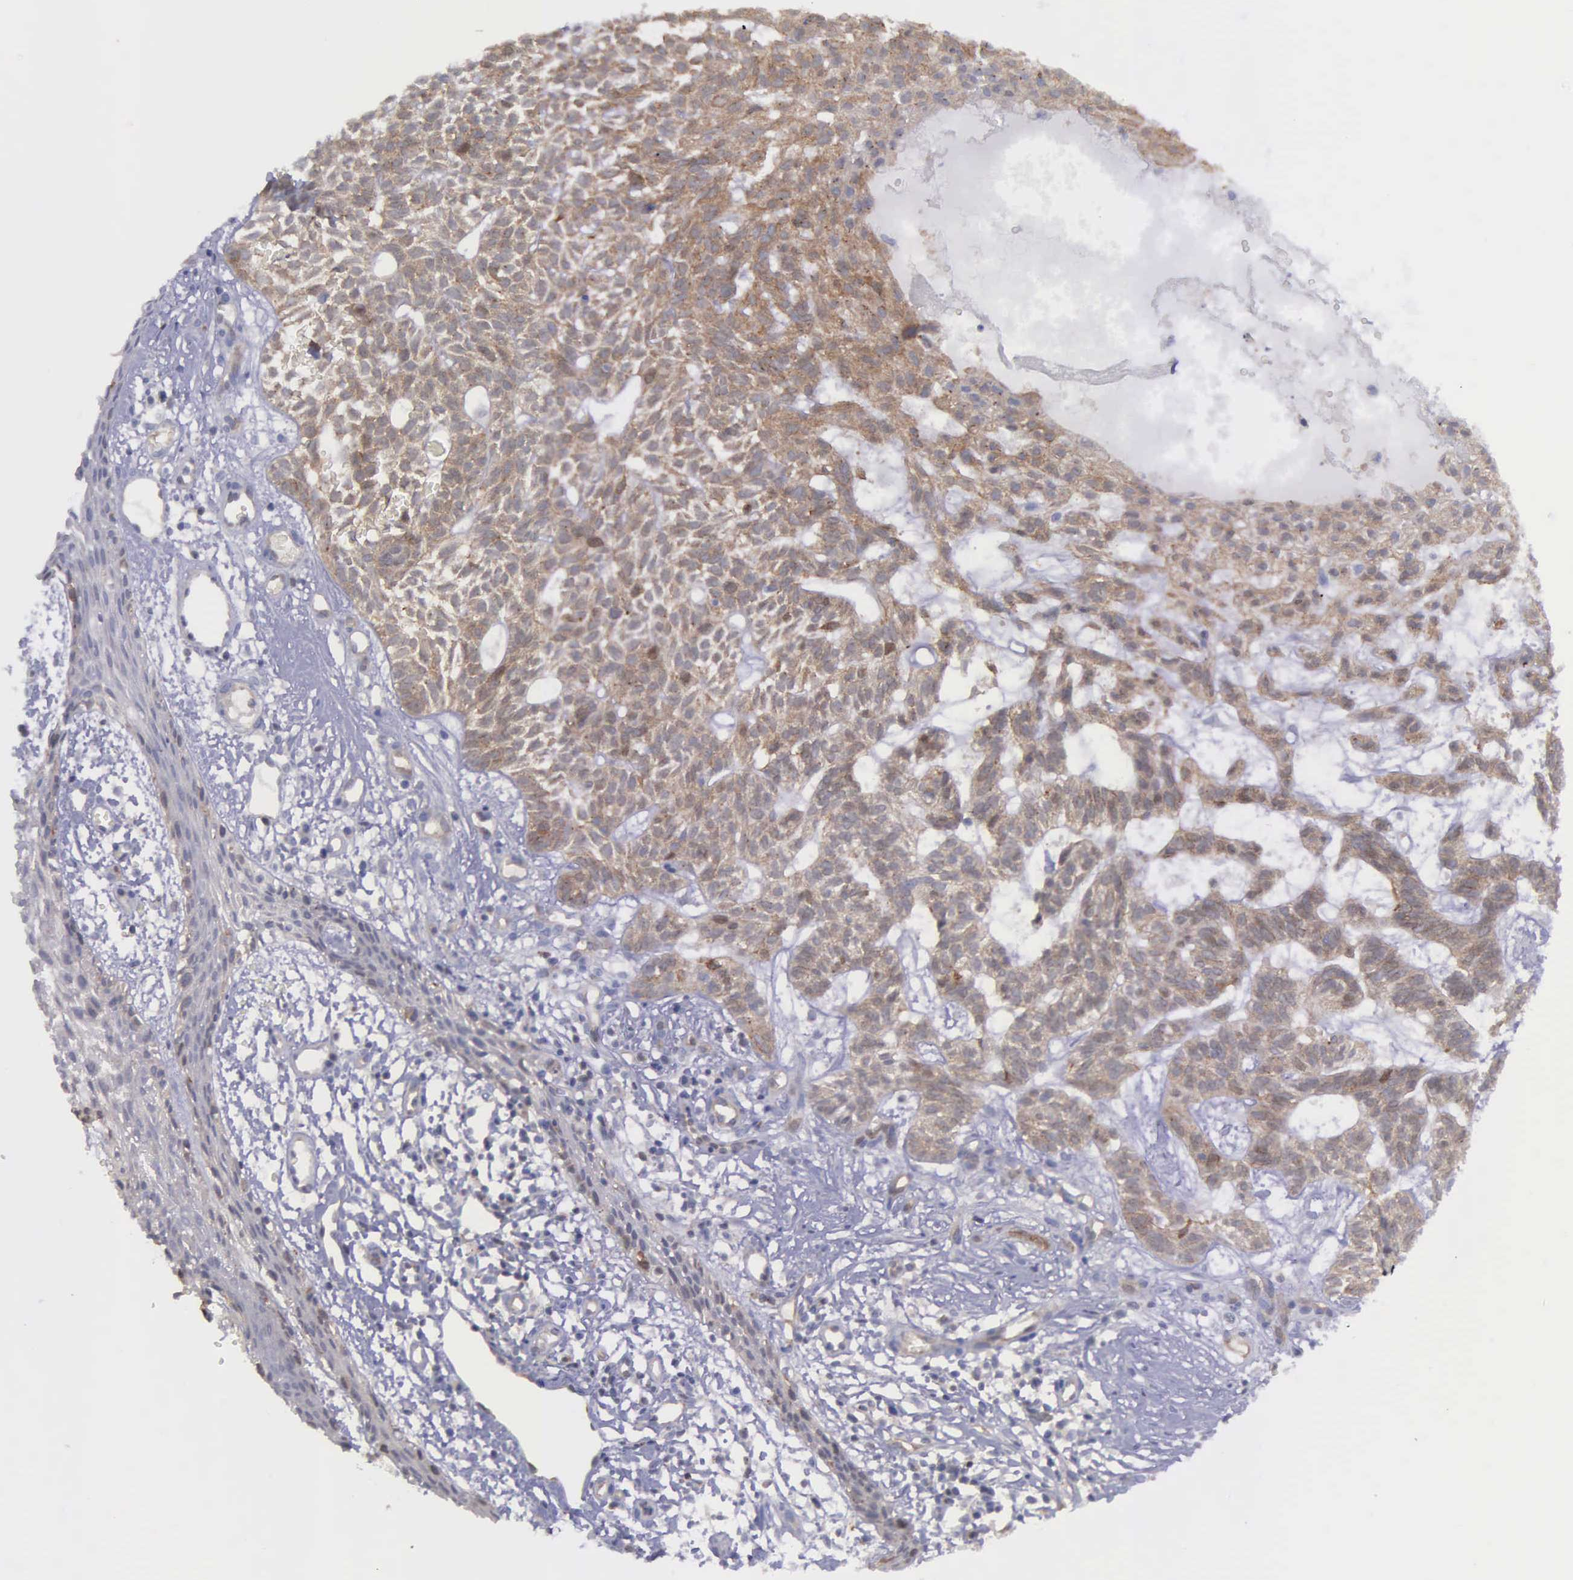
{"staining": {"intensity": "weak", "quantity": ">75%", "location": "cytoplasmic/membranous,nuclear"}, "tissue": "skin cancer", "cell_type": "Tumor cells", "image_type": "cancer", "snomed": [{"axis": "morphology", "description": "Basal cell carcinoma"}, {"axis": "topography", "description": "Skin"}], "caption": "About >75% of tumor cells in human basal cell carcinoma (skin) display weak cytoplasmic/membranous and nuclear protein expression as visualized by brown immunohistochemical staining.", "gene": "MICAL3", "patient": {"sex": "male", "age": 75}}